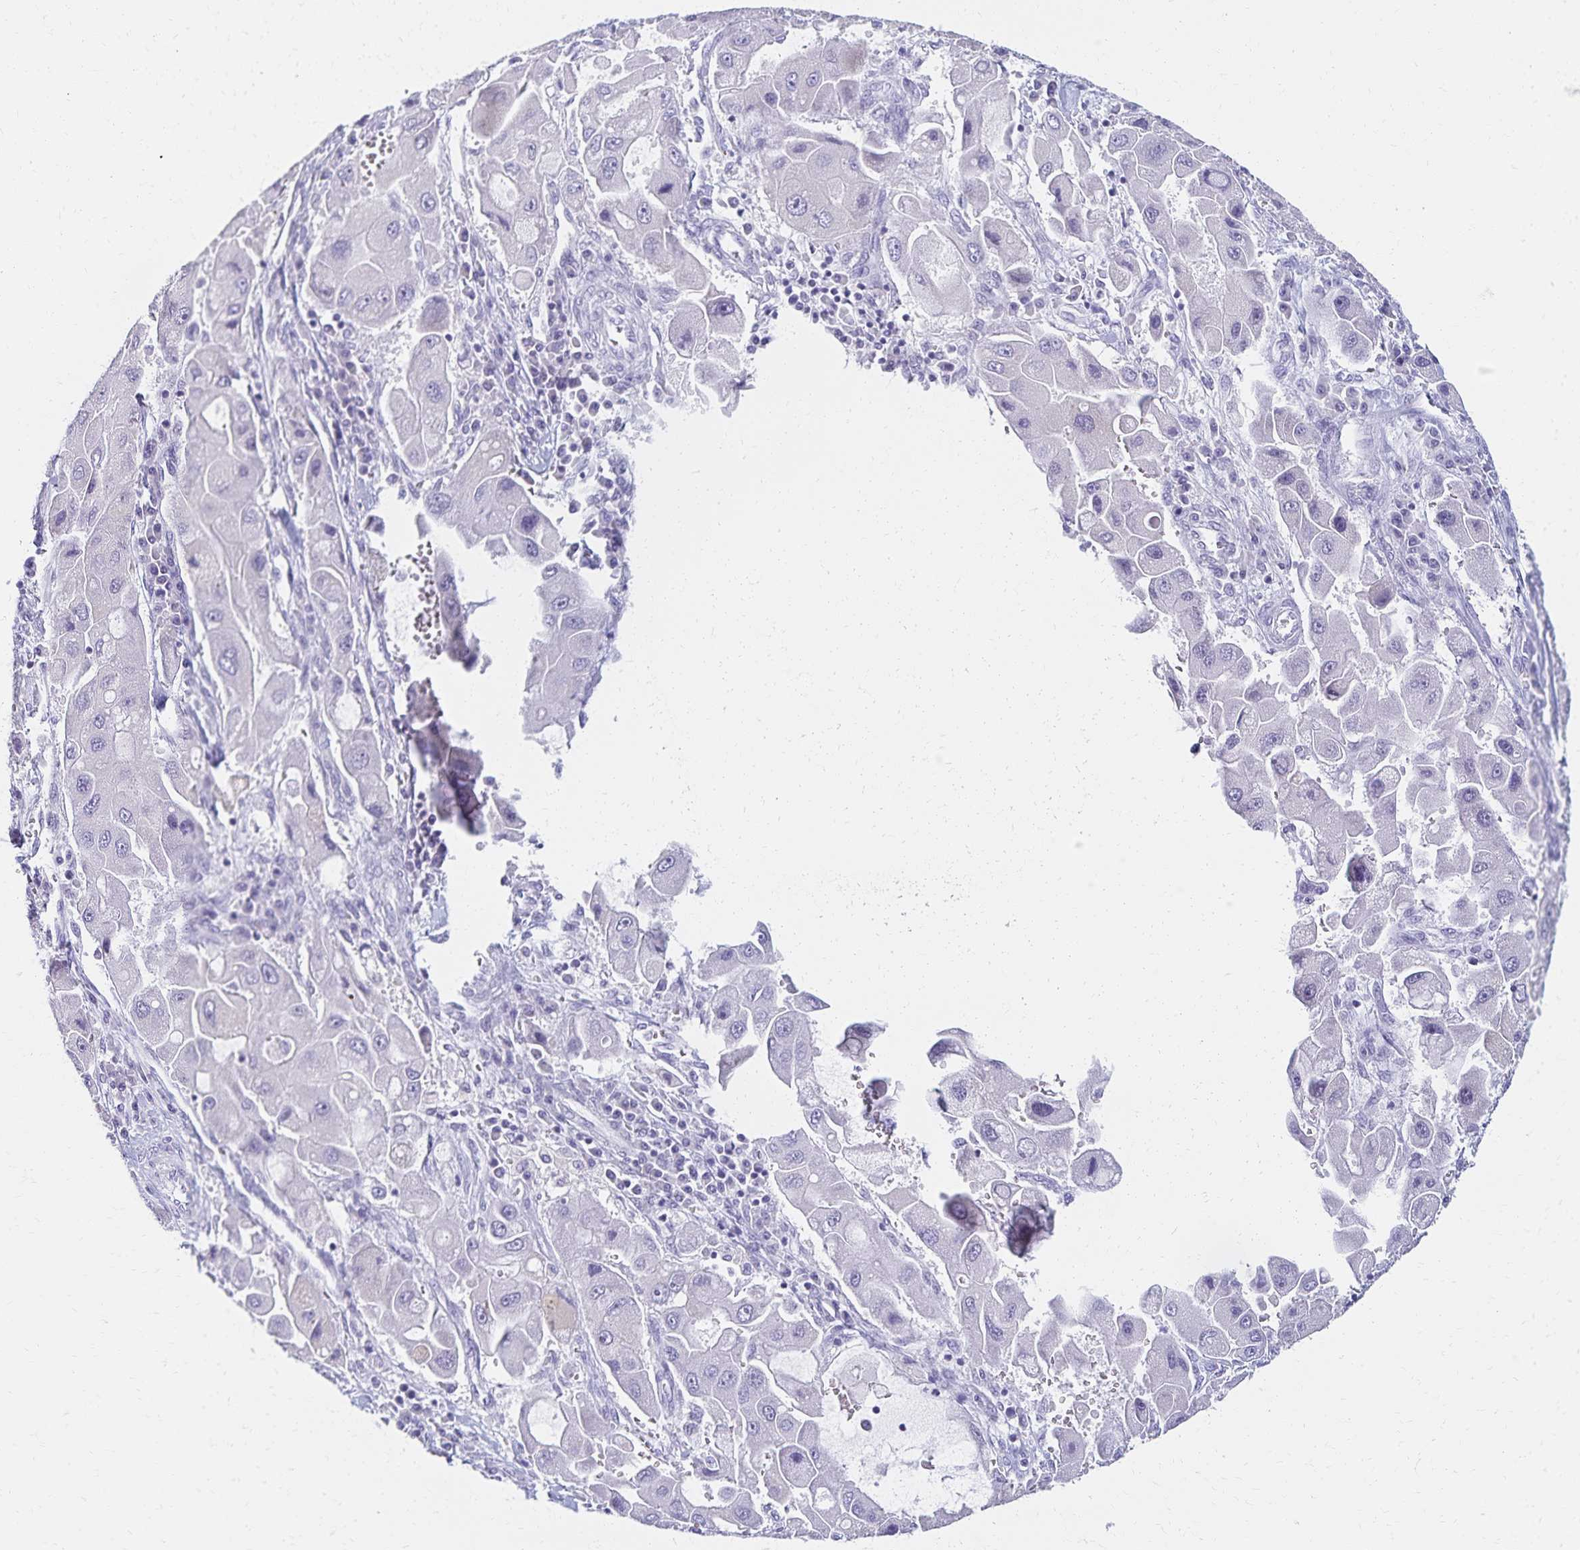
{"staining": {"intensity": "negative", "quantity": "none", "location": "none"}, "tissue": "liver cancer", "cell_type": "Tumor cells", "image_type": "cancer", "snomed": [{"axis": "morphology", "description": "Carcinoma, Hepatocellular, NOS"}, {"axis": "topography", "description": "Liver"}], "caption": "This is an immunohistochemistry photomicrograph of human hepatocellular carcinoma (liver). There is no positivity in tumor cells.", "gene": "C2orf50", "patient": {"sex": "male", "age": 24}}